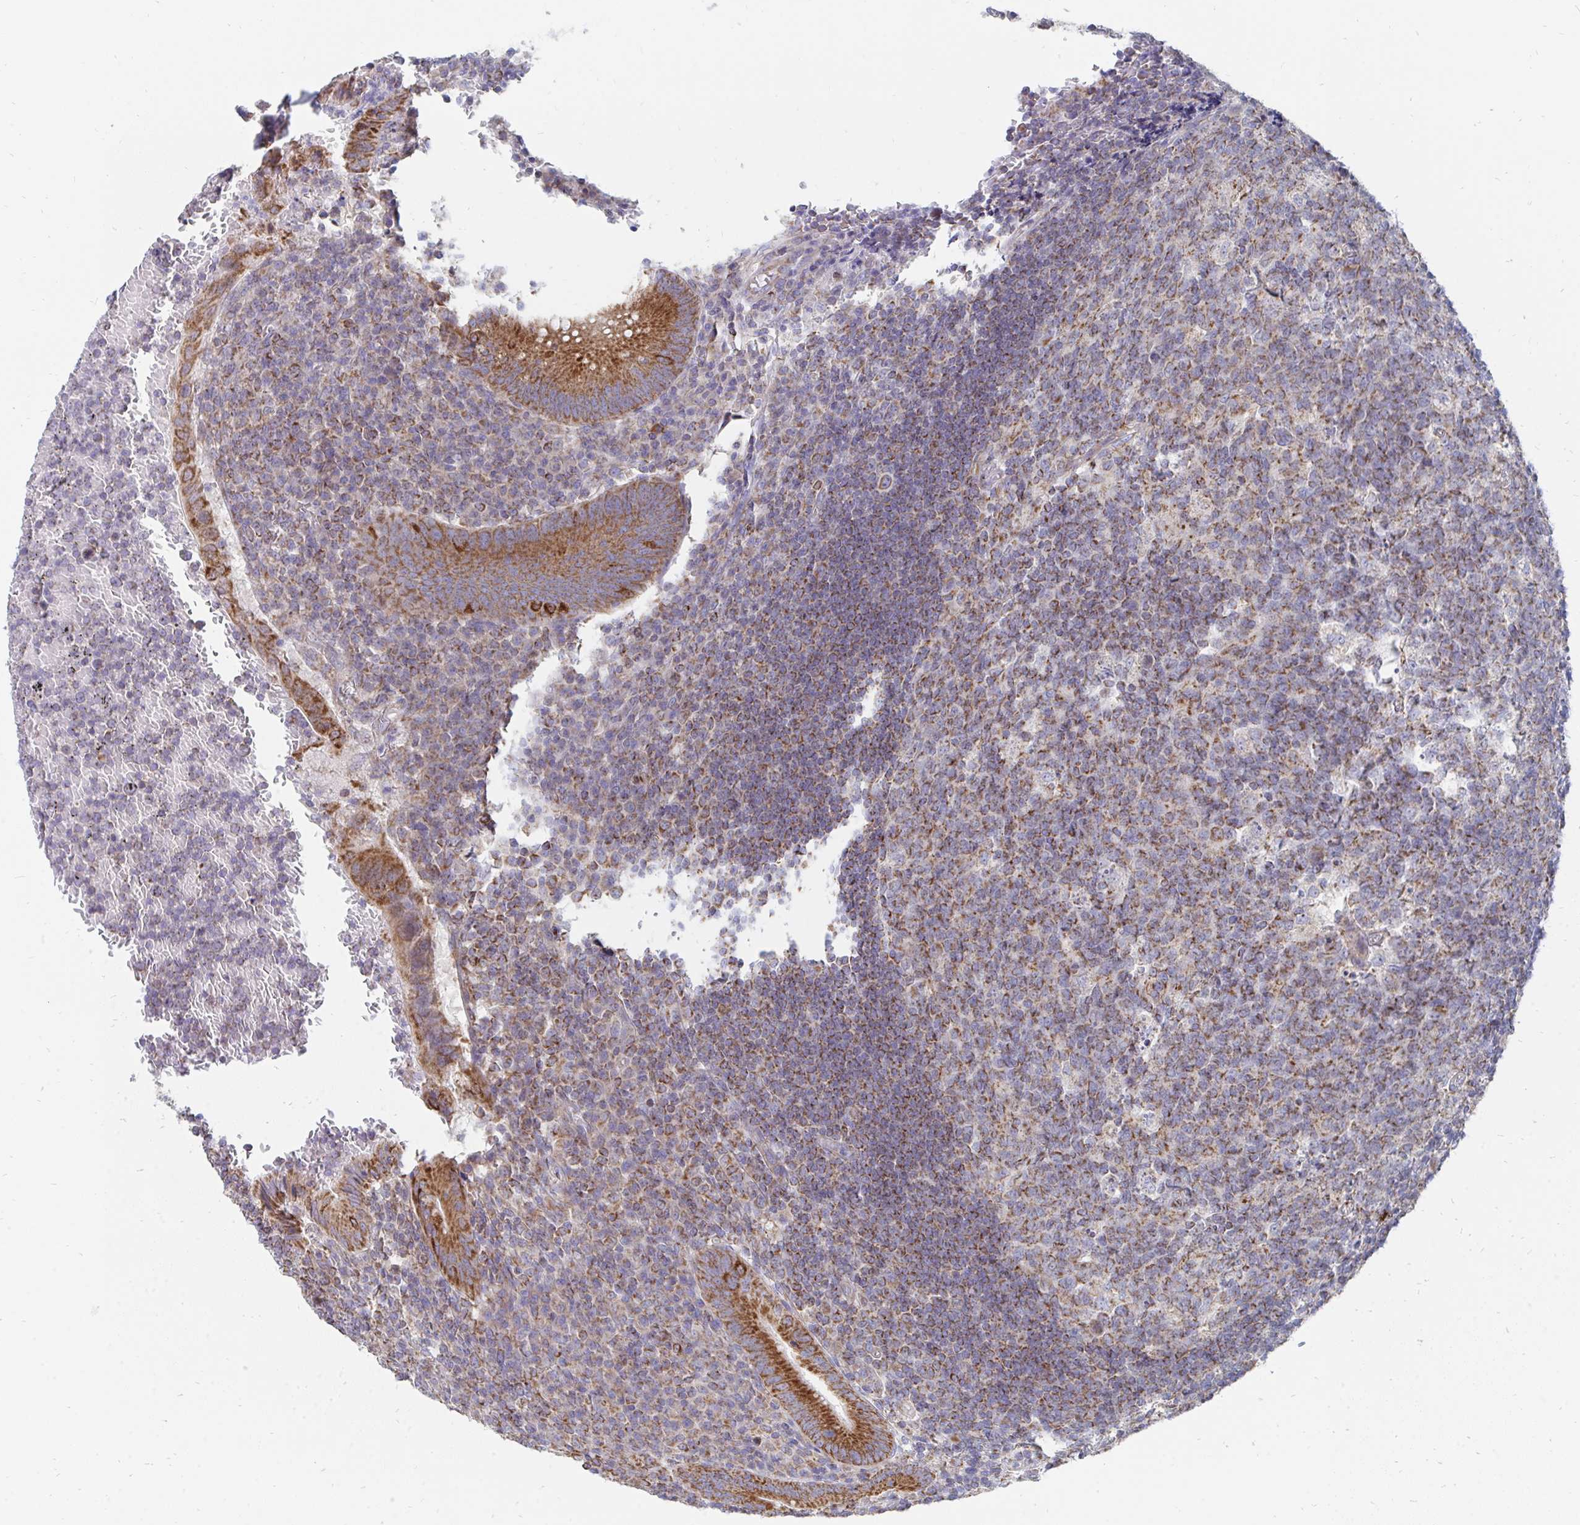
{"staining": {"intensity": "strong", "quantity": ">75%", "location": "cytoplasmic/membranous"}, "tissue": "appendix", "cell_type": "Glandular cells", "image_type": "normal", "snomed": [{"axis": "morphology", "description": "Normal tissue, NOS"}, {"axis": "topography", "description": "Appendix"}], "caption": "Immunohistochemistry micrograph of normal appendix: appendix stained using immunohistochemistry (IHC) shows high levels of strong protein expression localized specifically in the cytoplasmic/membranous of glandular cells, appearing as a cytoplasmic/membranous brown color.", "gene": "PC", "patient": {"sex": "male", "age": 18}}